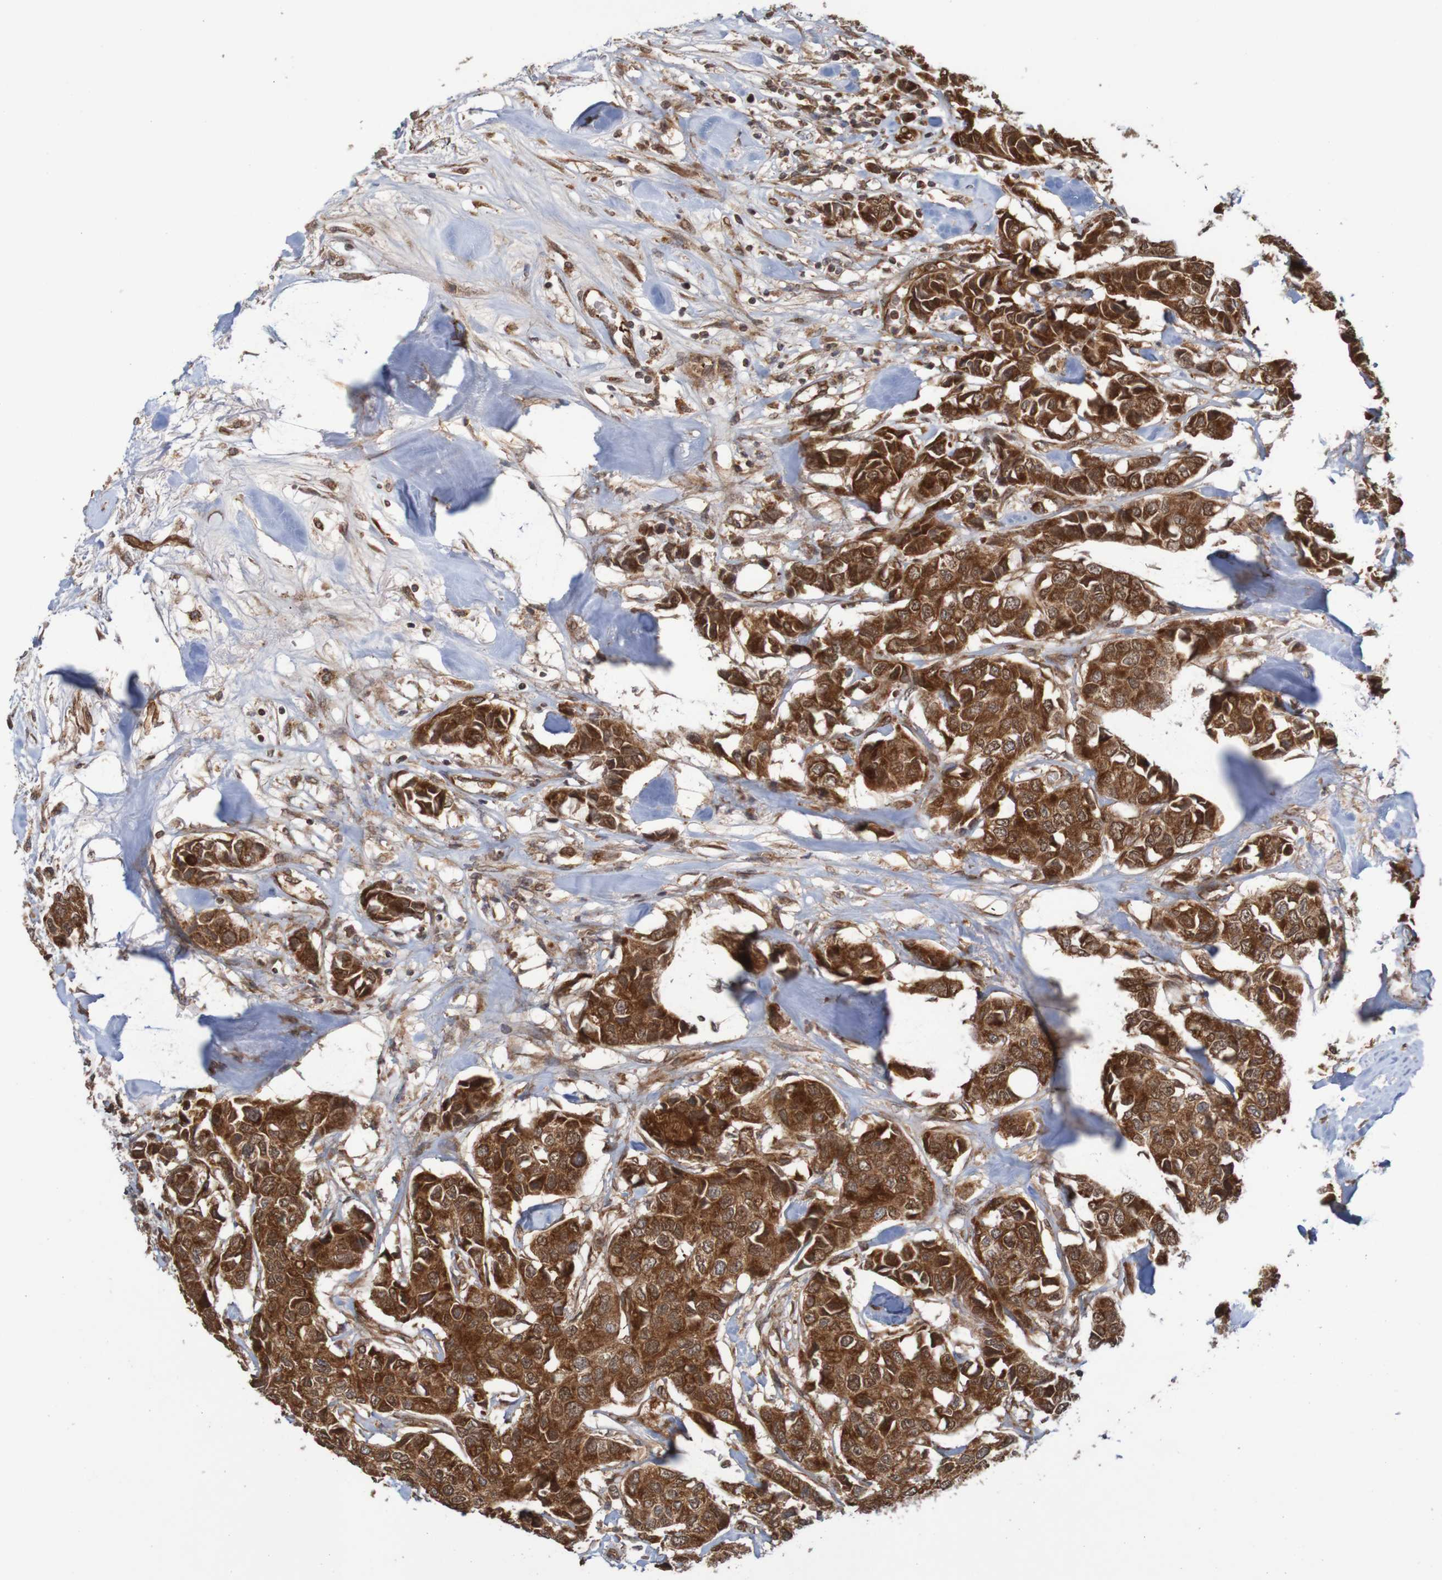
{"staining": {"intensity": "strong", "quantity": ">75%", "location": "cytoplasmic/membranous"}, "tissue": "breast cancer", "cell_type": "Tumor cells", "image_type": "cancer", "snomed": [{"axis": "morphology", "description": "Duct carcinoma"}, {"axis": "topography", "description": "Breast"}], "caption": "This image shows IHC staining of human breast cancer, with high strong cytoplasmic/membranous positivity in about >75% of tumor cells.", "gene": "MRPL52", "patient": {"sex": "female", "age": 80}}